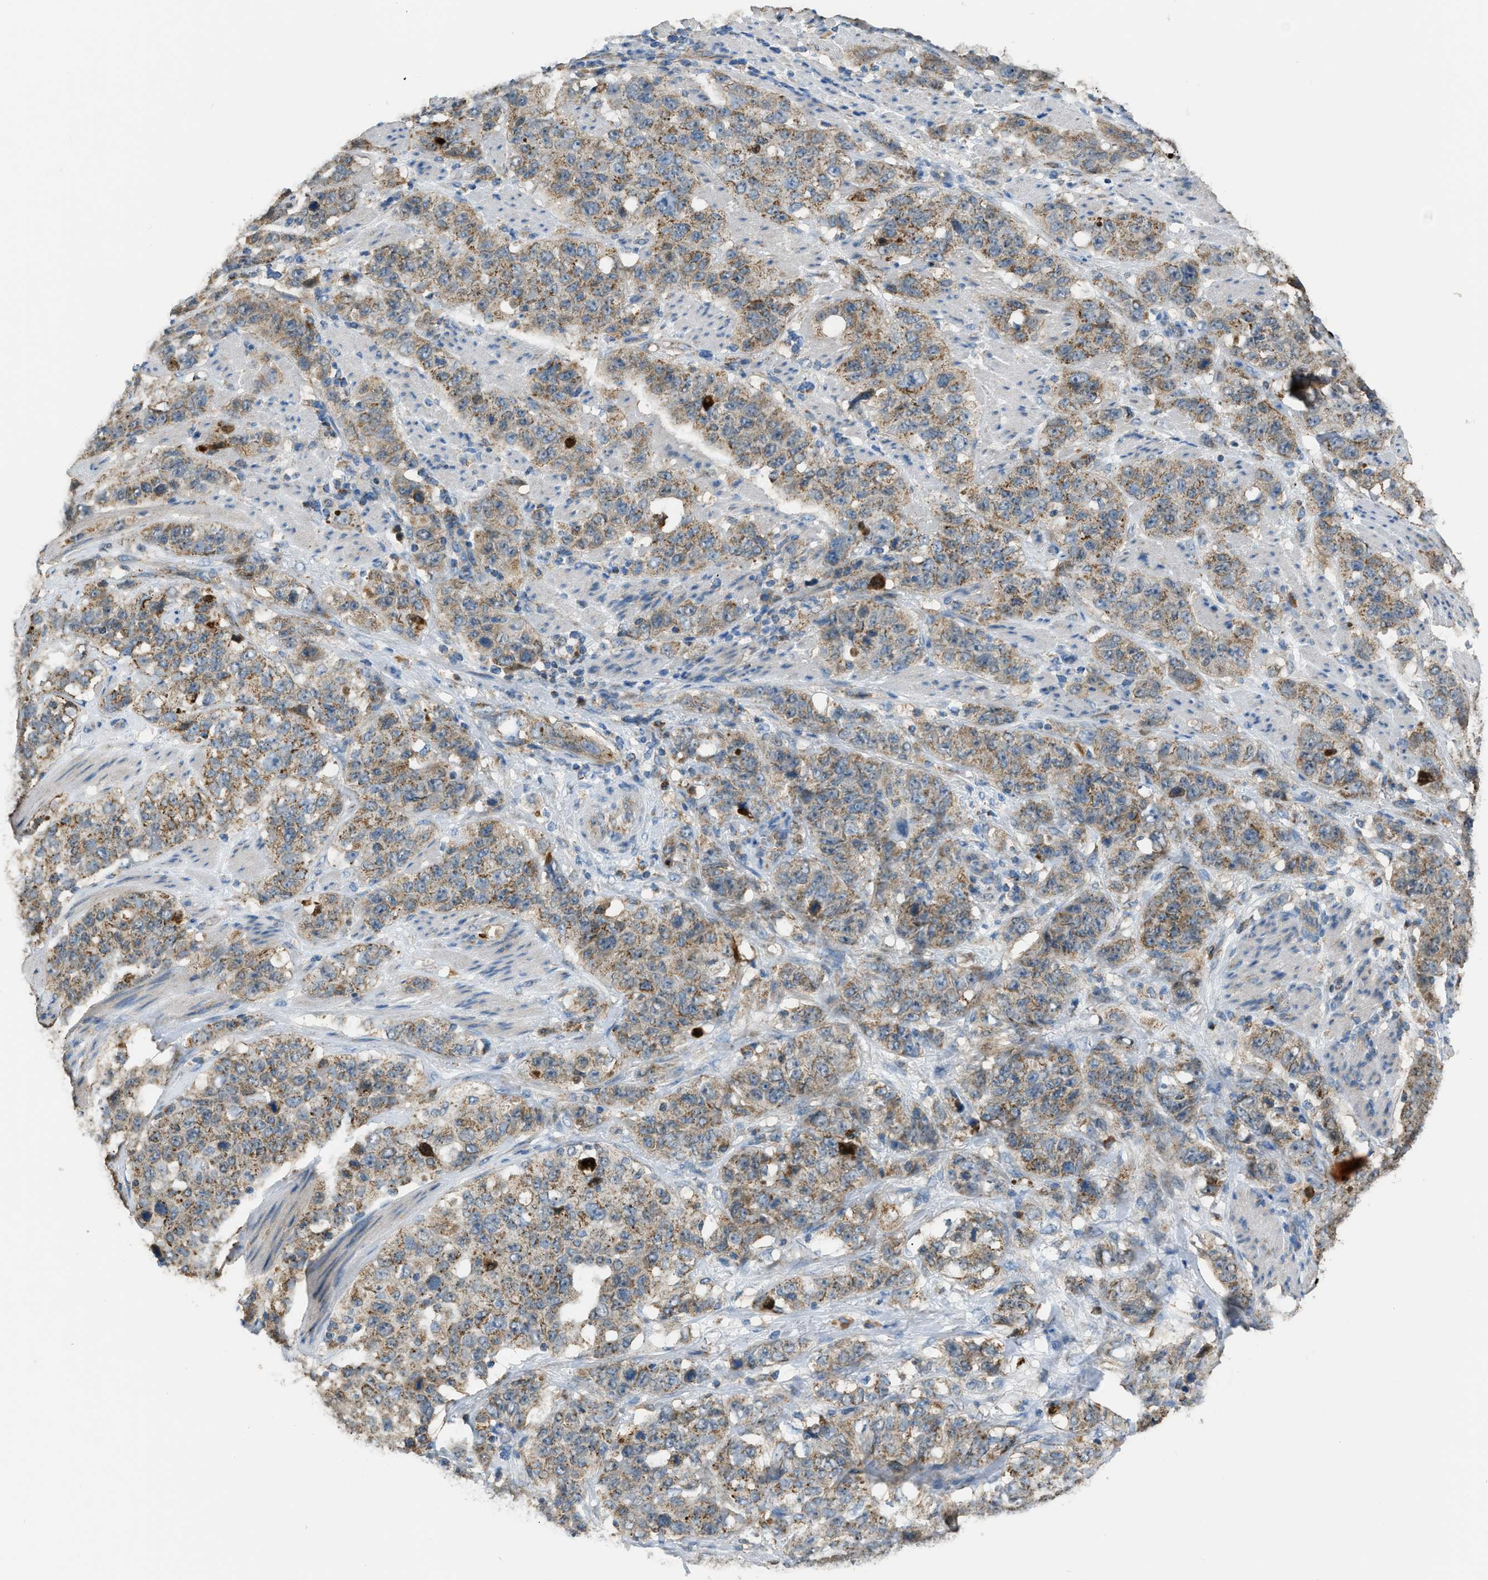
{"staining": {"intensity": "weak", "quantity": ">75%", "location": "cytoplasmic/membranous"}, "tissue": "stomach cancer", "cell_type": "Tumor cells", "image_type": "cancer", "snomed": [{"axis": "morphology", "description": "Adenocarcinoma, NOS"}, {"axis": "topography", "description": "Stomach"}], "caption": "This is a micrograph of immunohistochemistry (IHC) staining of stomach adenocarcinoma, which shows weak staining in the cytoplasmic/membranous of tumor cells.", "gene": "ETFB", "patient": {"sex": "male", "age": 48}}